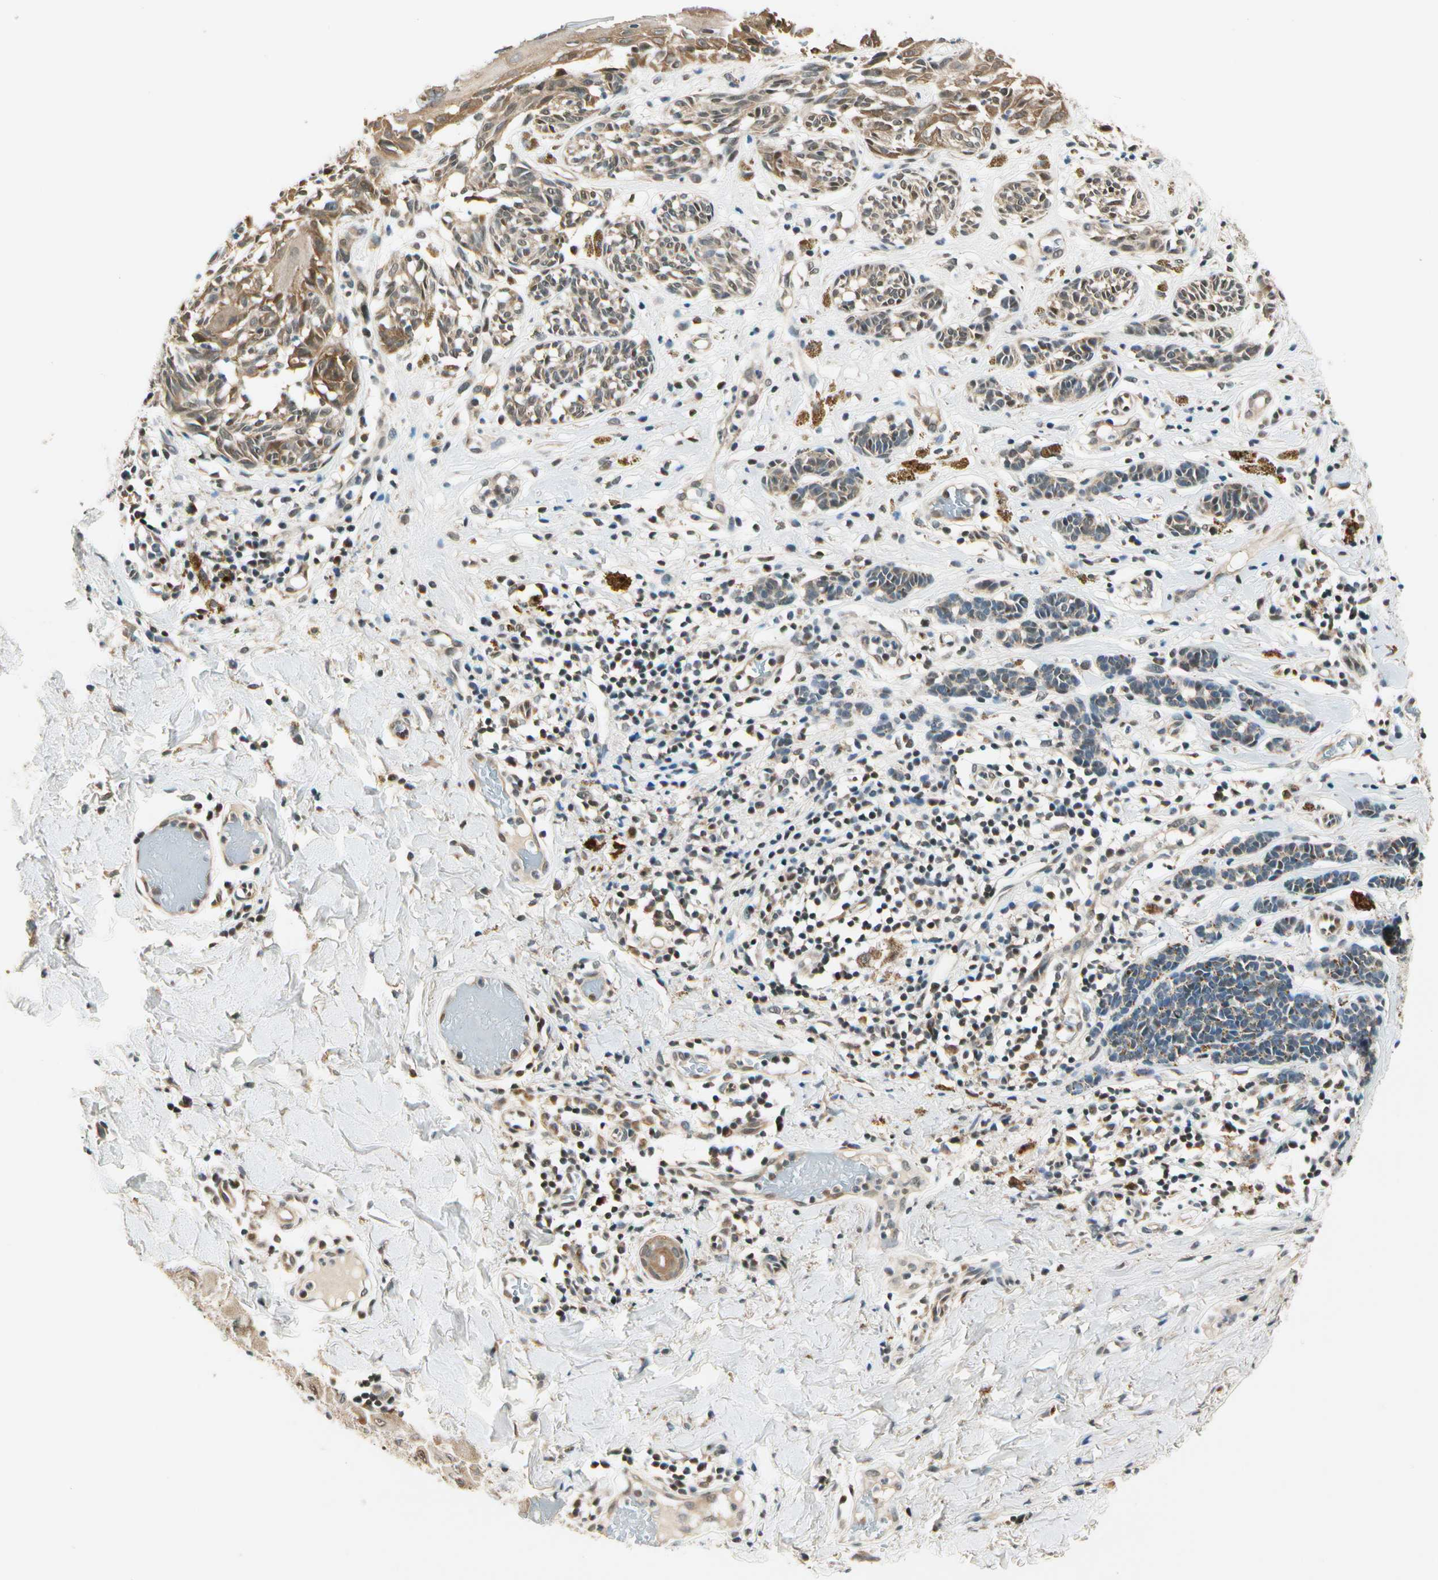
{"staining": {"intensity": "moderate", "quantity": "25%-75%", "location": "cytoplasmic/membranous"}, "tissue": "melanoma", "cell_type": "Tumor cells", "image_type": "cancer", "snomed": [{"axis": "morphology", "description": "Malignant melanoma, NOS"}, {"axis": "topography", "description": "Skin"}], "caption": "Protein expression by immunohistochemistry displays moderate cytoplasmic/membranous expression in about 25%-75% of tumor cells in melanoma. (Brightfield microscopy of DAB IHC at high magnification).", "gene": "PDK2", "patient": {"sex": "male", "age": 64}}